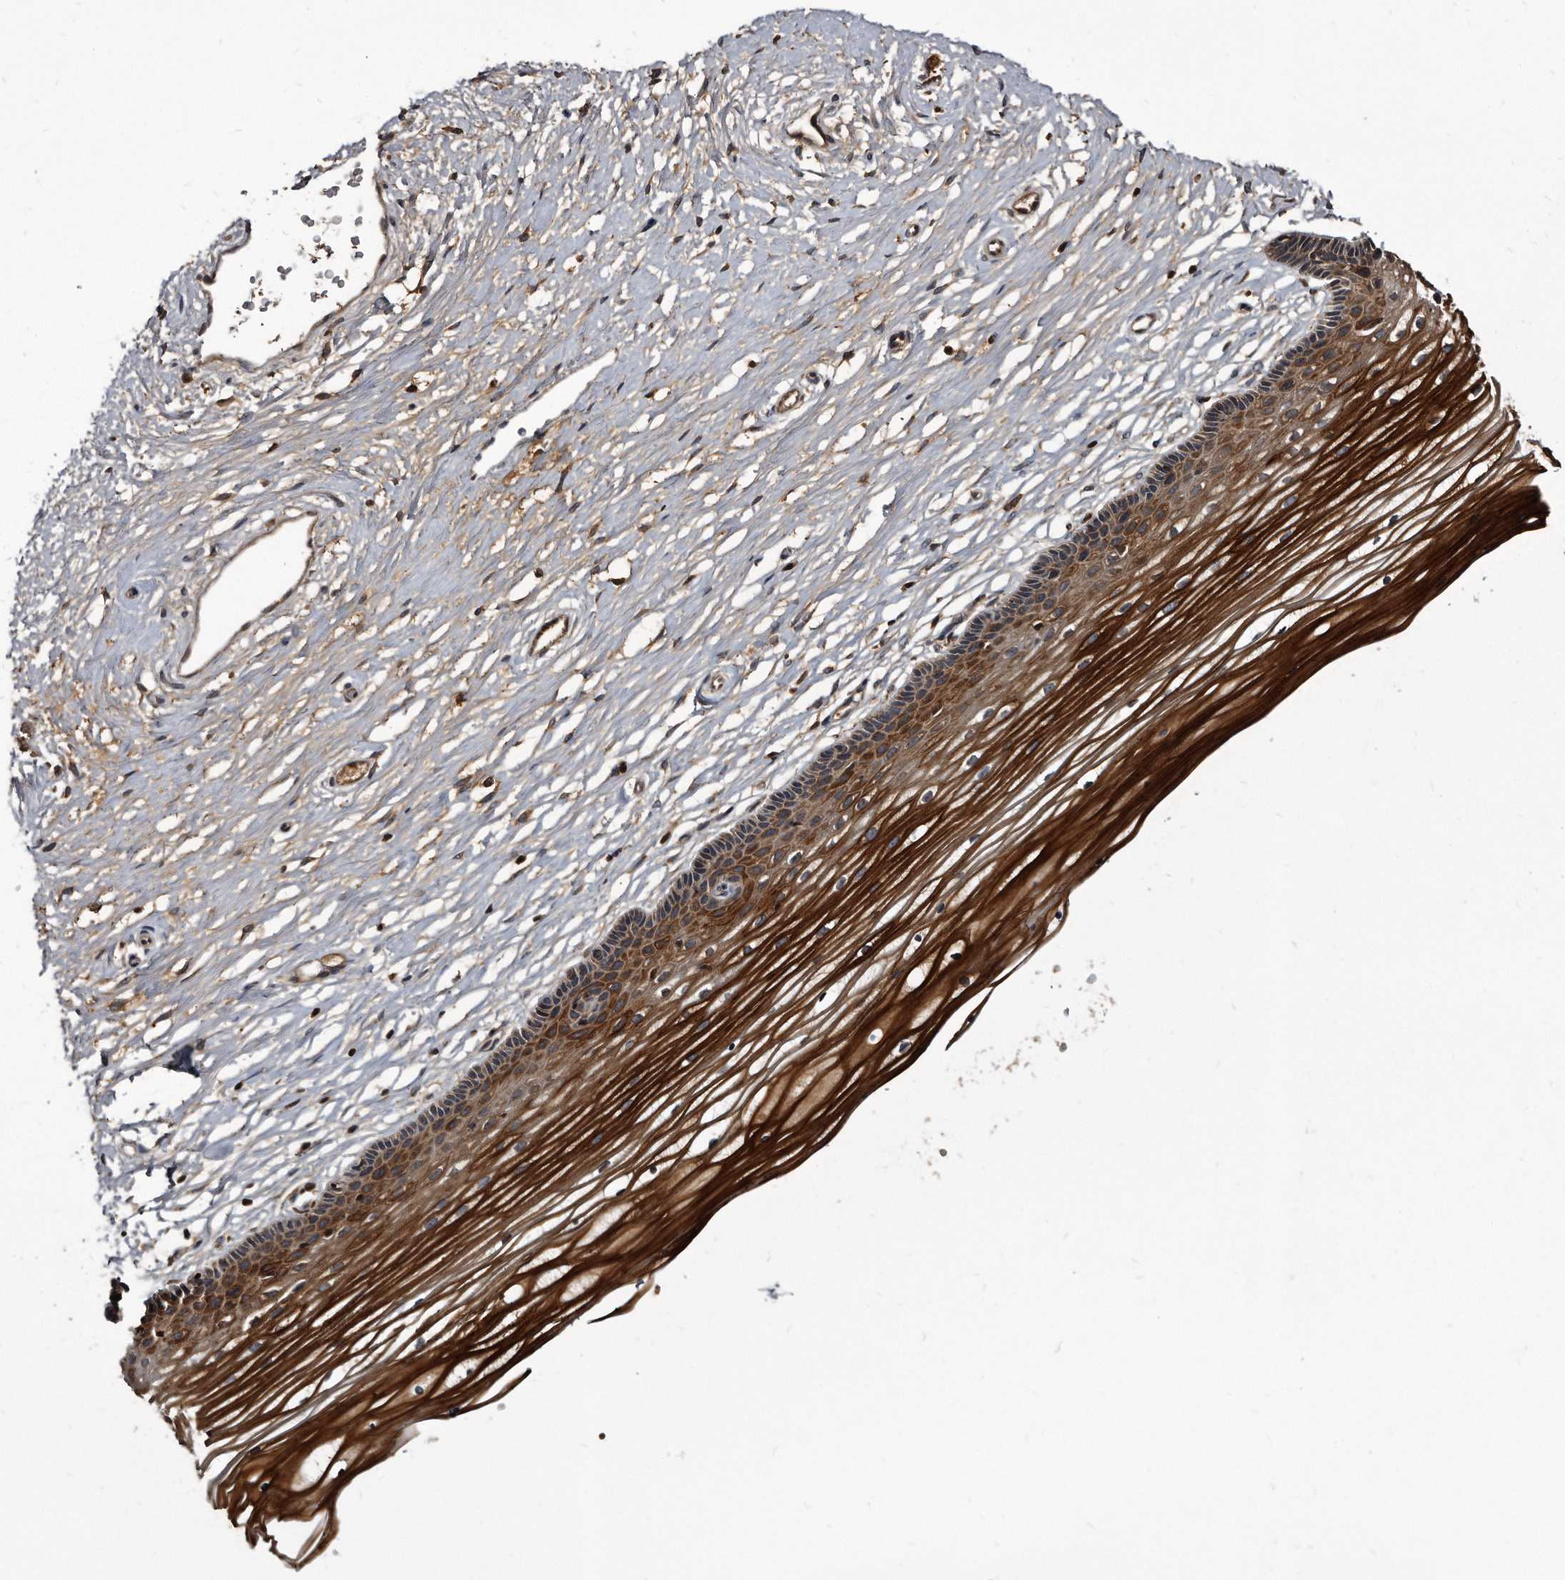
{"staining": {"intensity": "strong", "quantity": ">75%", "location": "cytoplasmic/membranous"}, "tissue": "vagina", "cell_type": "Squamous epithelial cells", "image_type": "normal", "snomed": [{"axis": "morphology", "description": "Normal tissue, NOS"}, {"axis": "topography", "description": "Vagina"}, {"axis": "topography", "description": "Cervix"}], "caption": "Squamous epithelial cells show high levels of strong cytoplasmic/membranous expression in about >75% of cells in normal human vagina. (DAB (3,3'-diaminobenzidine) = brown stain, brightfield microscopy at high magnification).", "gene": "FAM136A", "patient": {"sex": "female", "age": 40}}